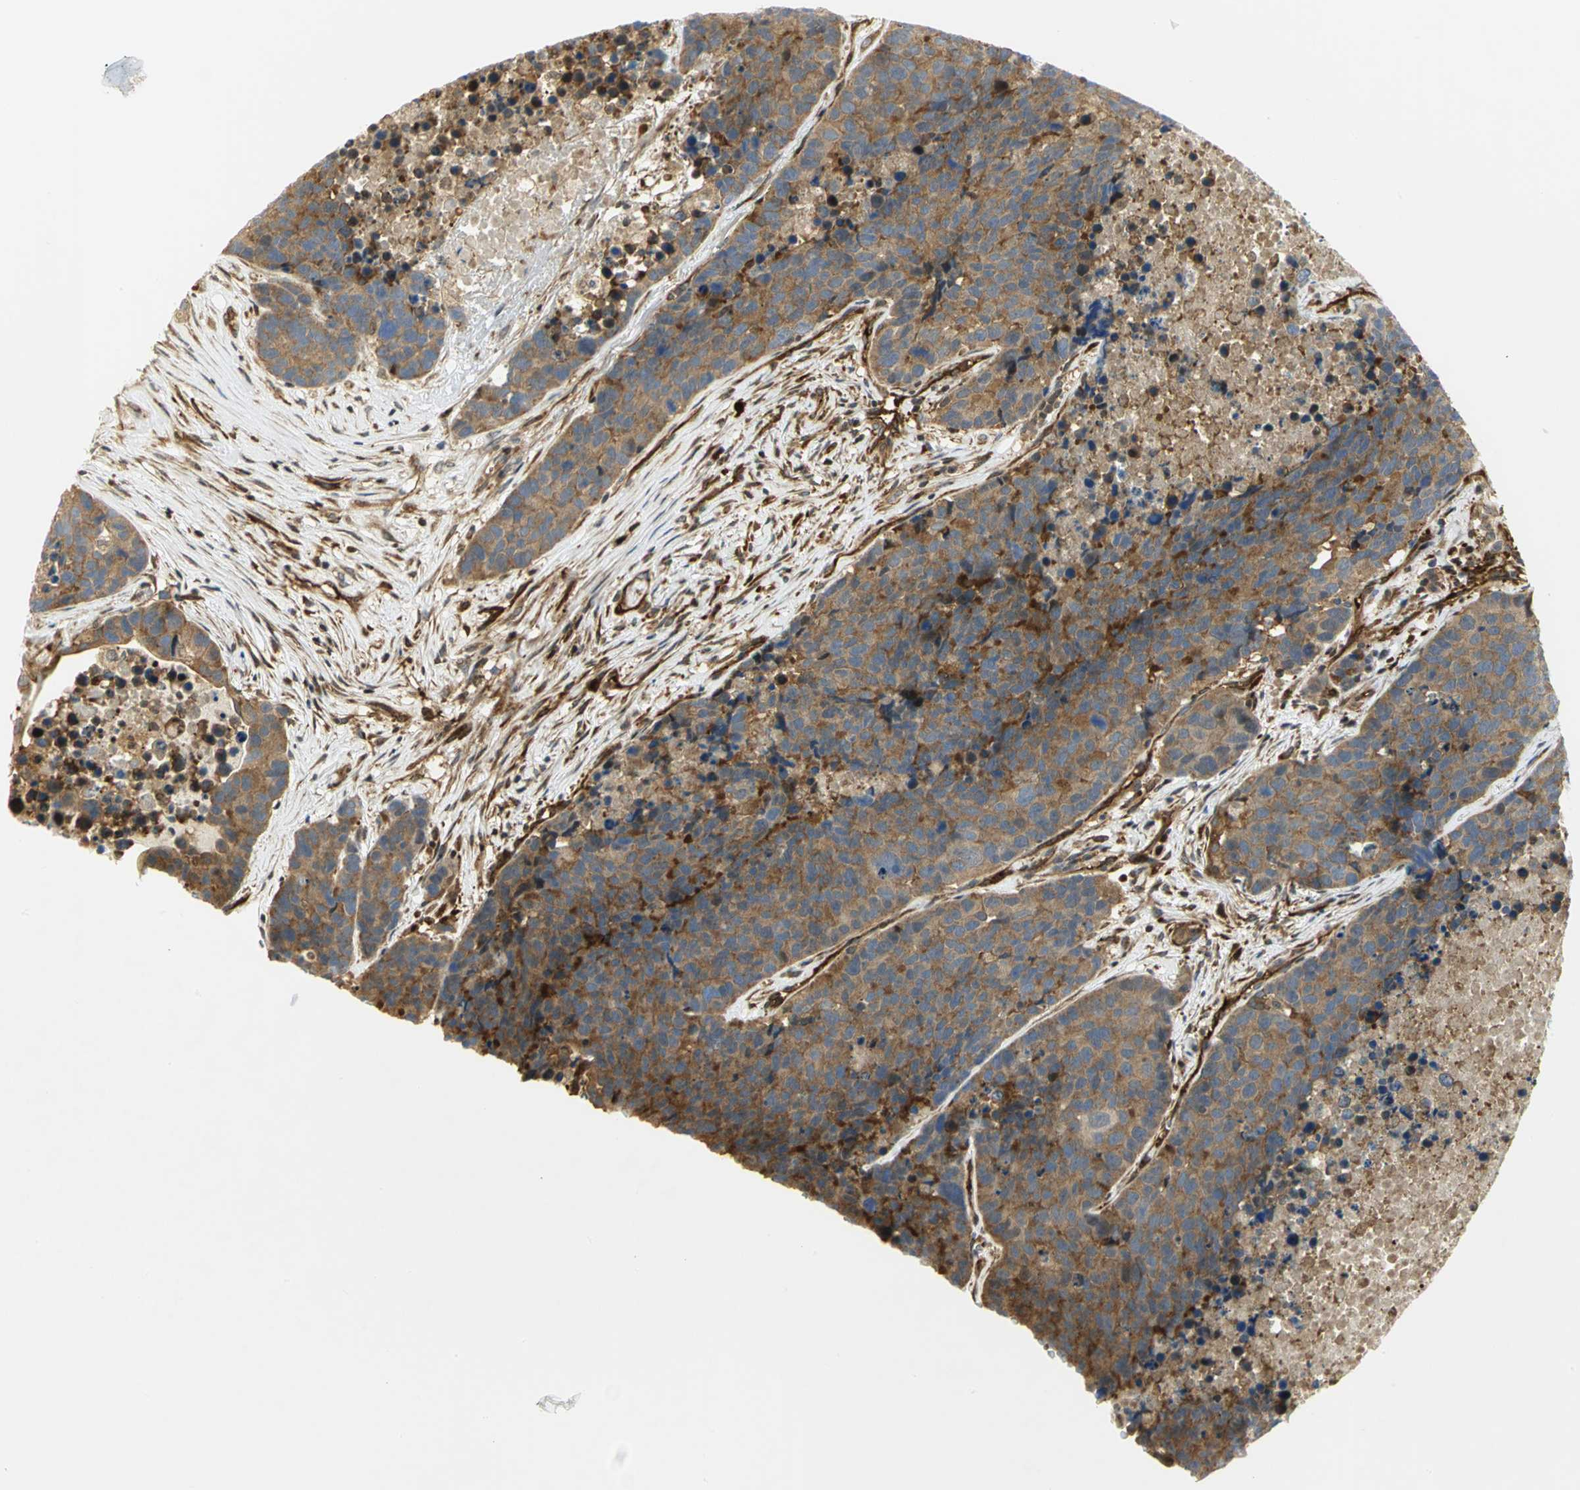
{"staining": {"intensity": "moderate", "quantity": ">75%", "location": "cytoplasmic/membranous"}, "tissue": "carcinoid", "cell_type": "Tumor cells", "image_type": "cancer", "snomed": [{"axis": "morphology", "description": "Carcinoid, malignant, NOS"}, {"axis": "topography", "description": "Lung"}], "caption": "Protein expression analysis of malignant carcinoid displays moderate cytoplasmic/membranous staining in about >75% of tumor cells.", "gene": "EEA1", "patient": {"sex": "male", "age": 60}}